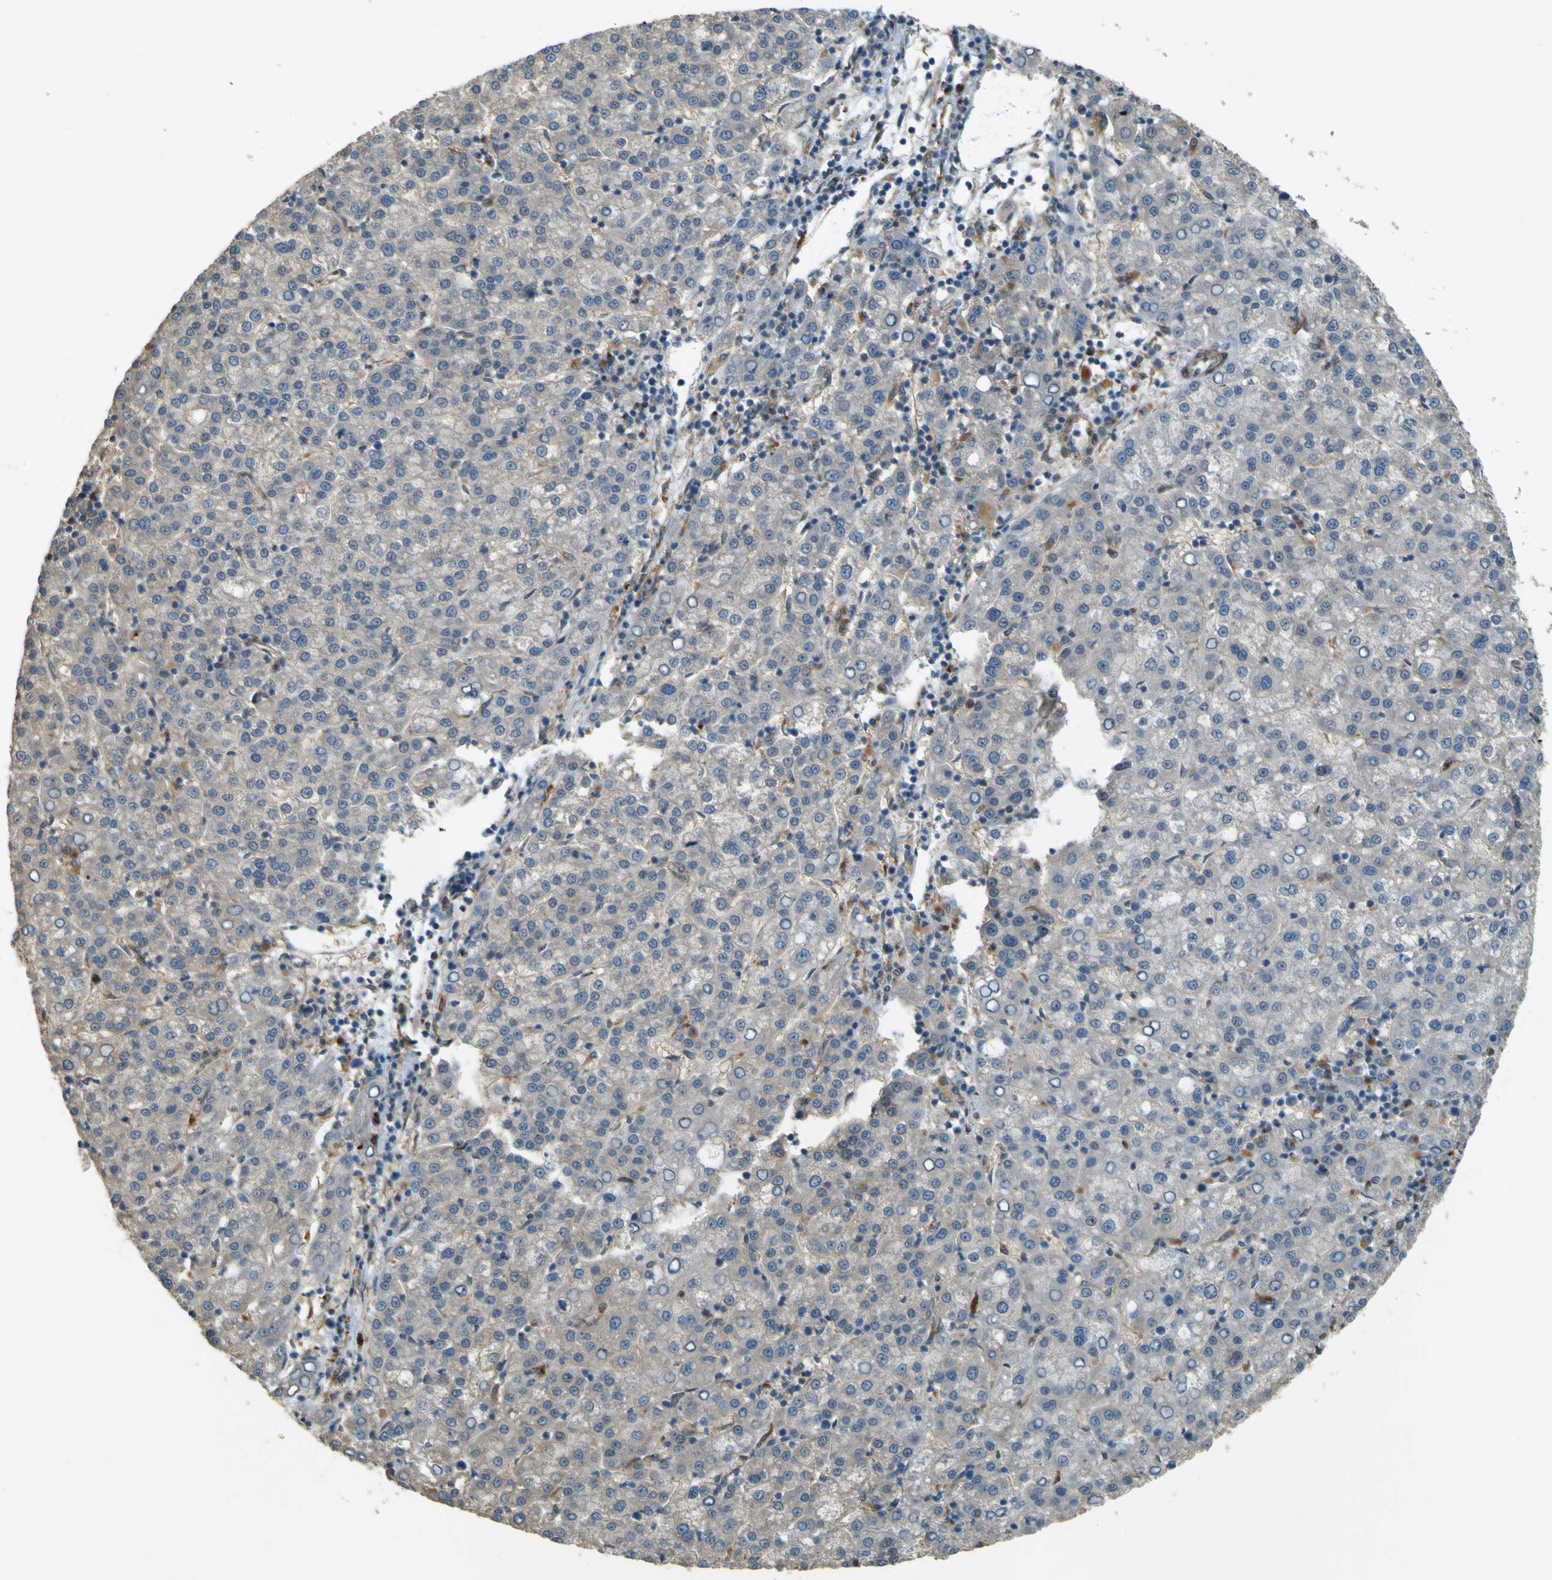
{"staining": {"intensity": "negative", "quantity": "none", "location": "none"}, "tissue": "liver cancer", "cell_type": "Tumor cells", "image_type": "cancer", "snomed": [{"axis": "morphology", "description": "Carcinoma, Hepatocellular, NOS"}, {"axis": "topography", "description": "Liver"}], "caption": "Immunohistochemistry histopathology image of neoplastic tissue: liver cancer (hepatocellular carcinoma) stained with DAB displays no significant protein positivity in tumor cells.", "gene": "NEXN", "patient": {"sex": "female", "age": 58}}